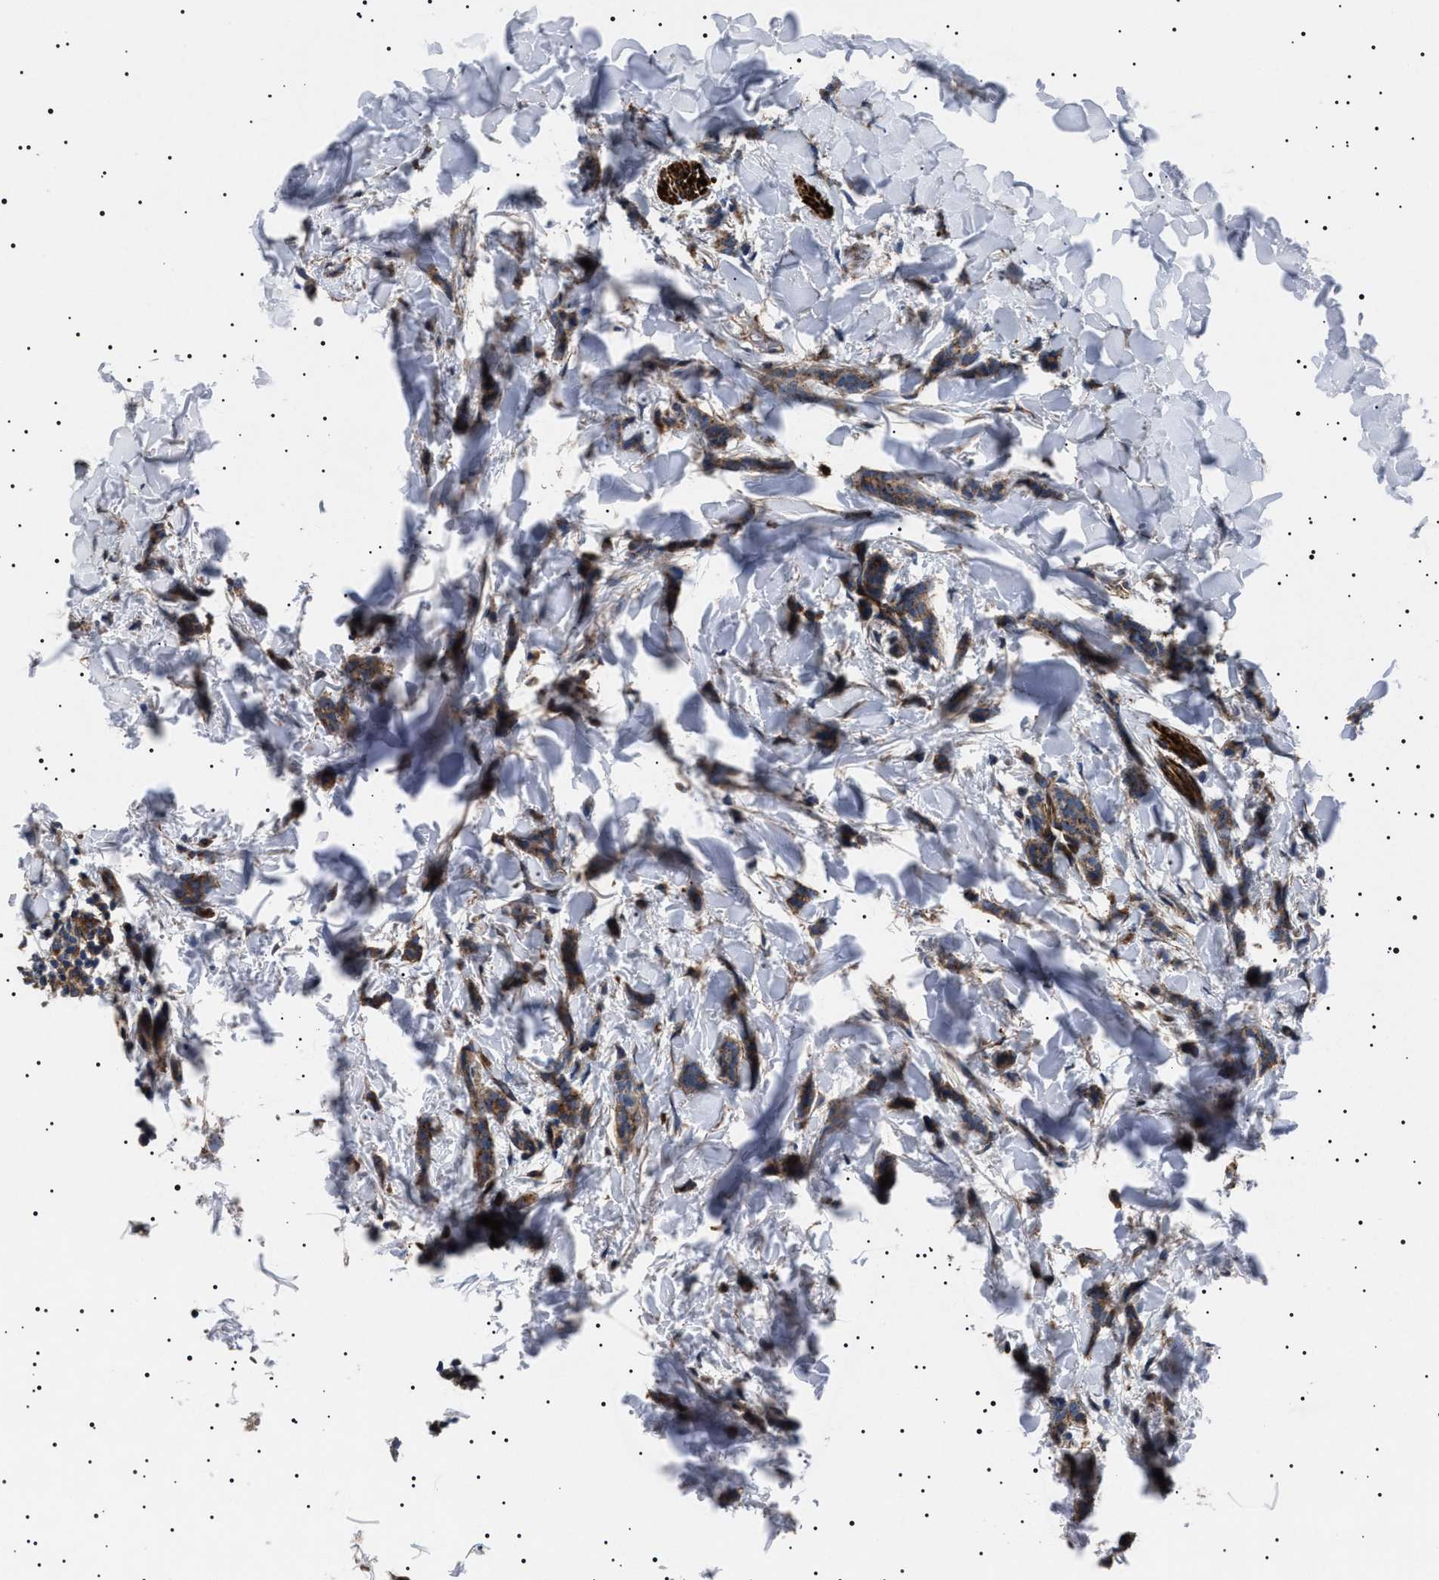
{"staining": {"intensity": "moderate", "quantity": ">75%", "location": "cytoplasmic/membranous"}, "tissue": "breast cancer", "cell_type": "Tumor cells", "image_type": "cancer", "snomed": [{"axis": "morphology", "description": "Lobular carcinoma"}, {"axis": "topography", "description": "Skin"}, {"axis": "topography", "description": "Breast"}], "caption": "Immunohistochemical staining of breast cancer exhibits moderate cytoplasmic/membranous protein staining in about >75% of tumor cells.", "gene": "NEU1", "patient": {"sex": "female", "age": 46}}